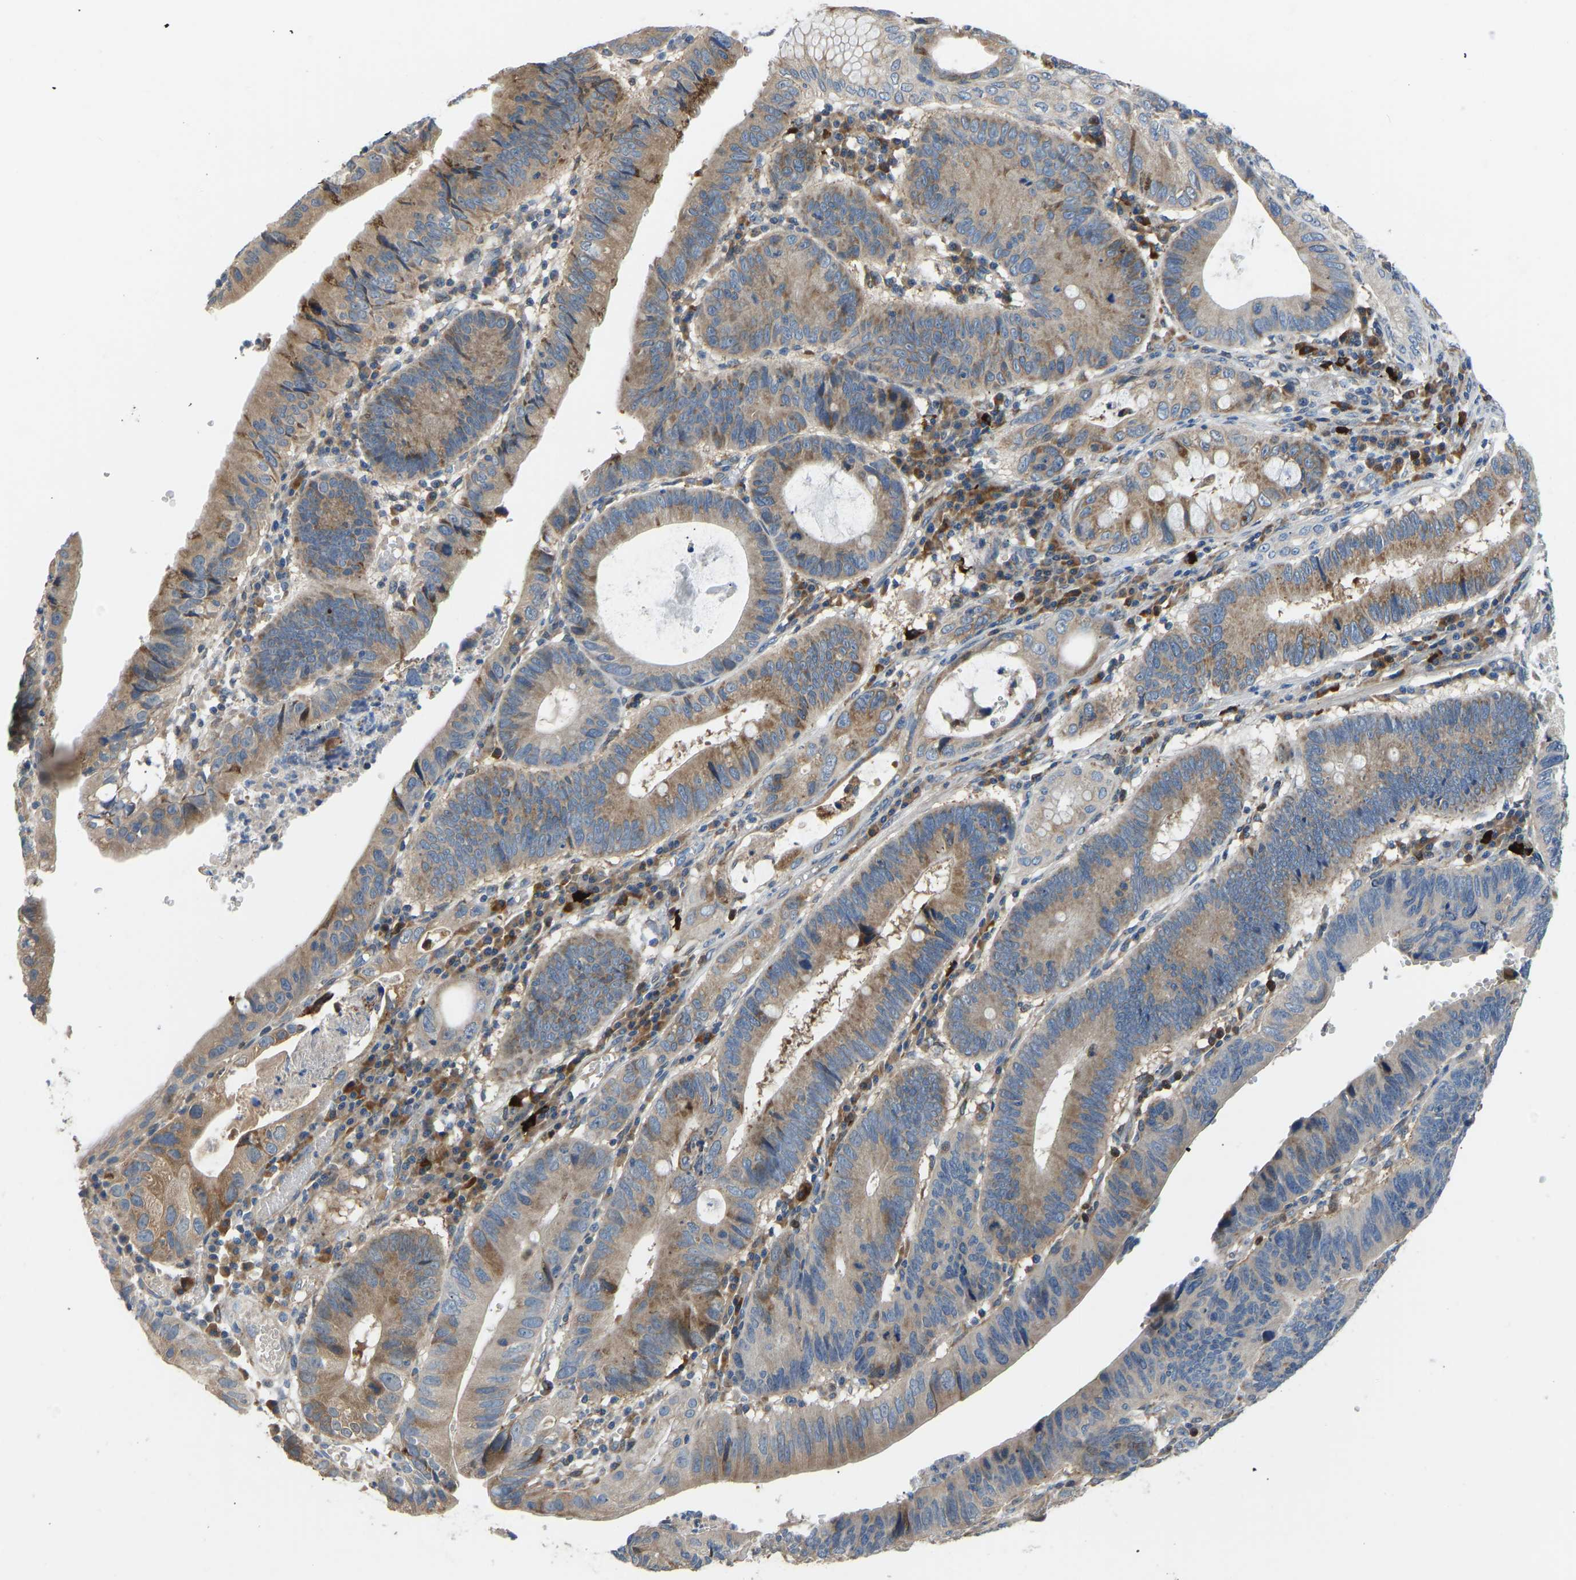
{"staining": {"intensity": "moderate", "quantity": "25%-75%", "location": "cytoplasmic/membranous"}, "tissue": "stomach cancer", "cell_type": "Tumor cells", "image_type": "cancer", "snomed": [{"axis": "morphology", "description": "Adenocarcinoma, NOS"}, {"axis": "topography", "description": "Stomach"}], "caption": "An immunohistochemistry (IHC) image of neoplastic tissue is shown. Protein staining in brown labels moderate cytoplasmic/membranous positivity in adenocarcinoma (stomach) within tumor cells. (DAB IHC, brown staining for protein, blue staining for nuclei).", "gene": "RBP1", "patient": {"sex": "male", "age": 59}}